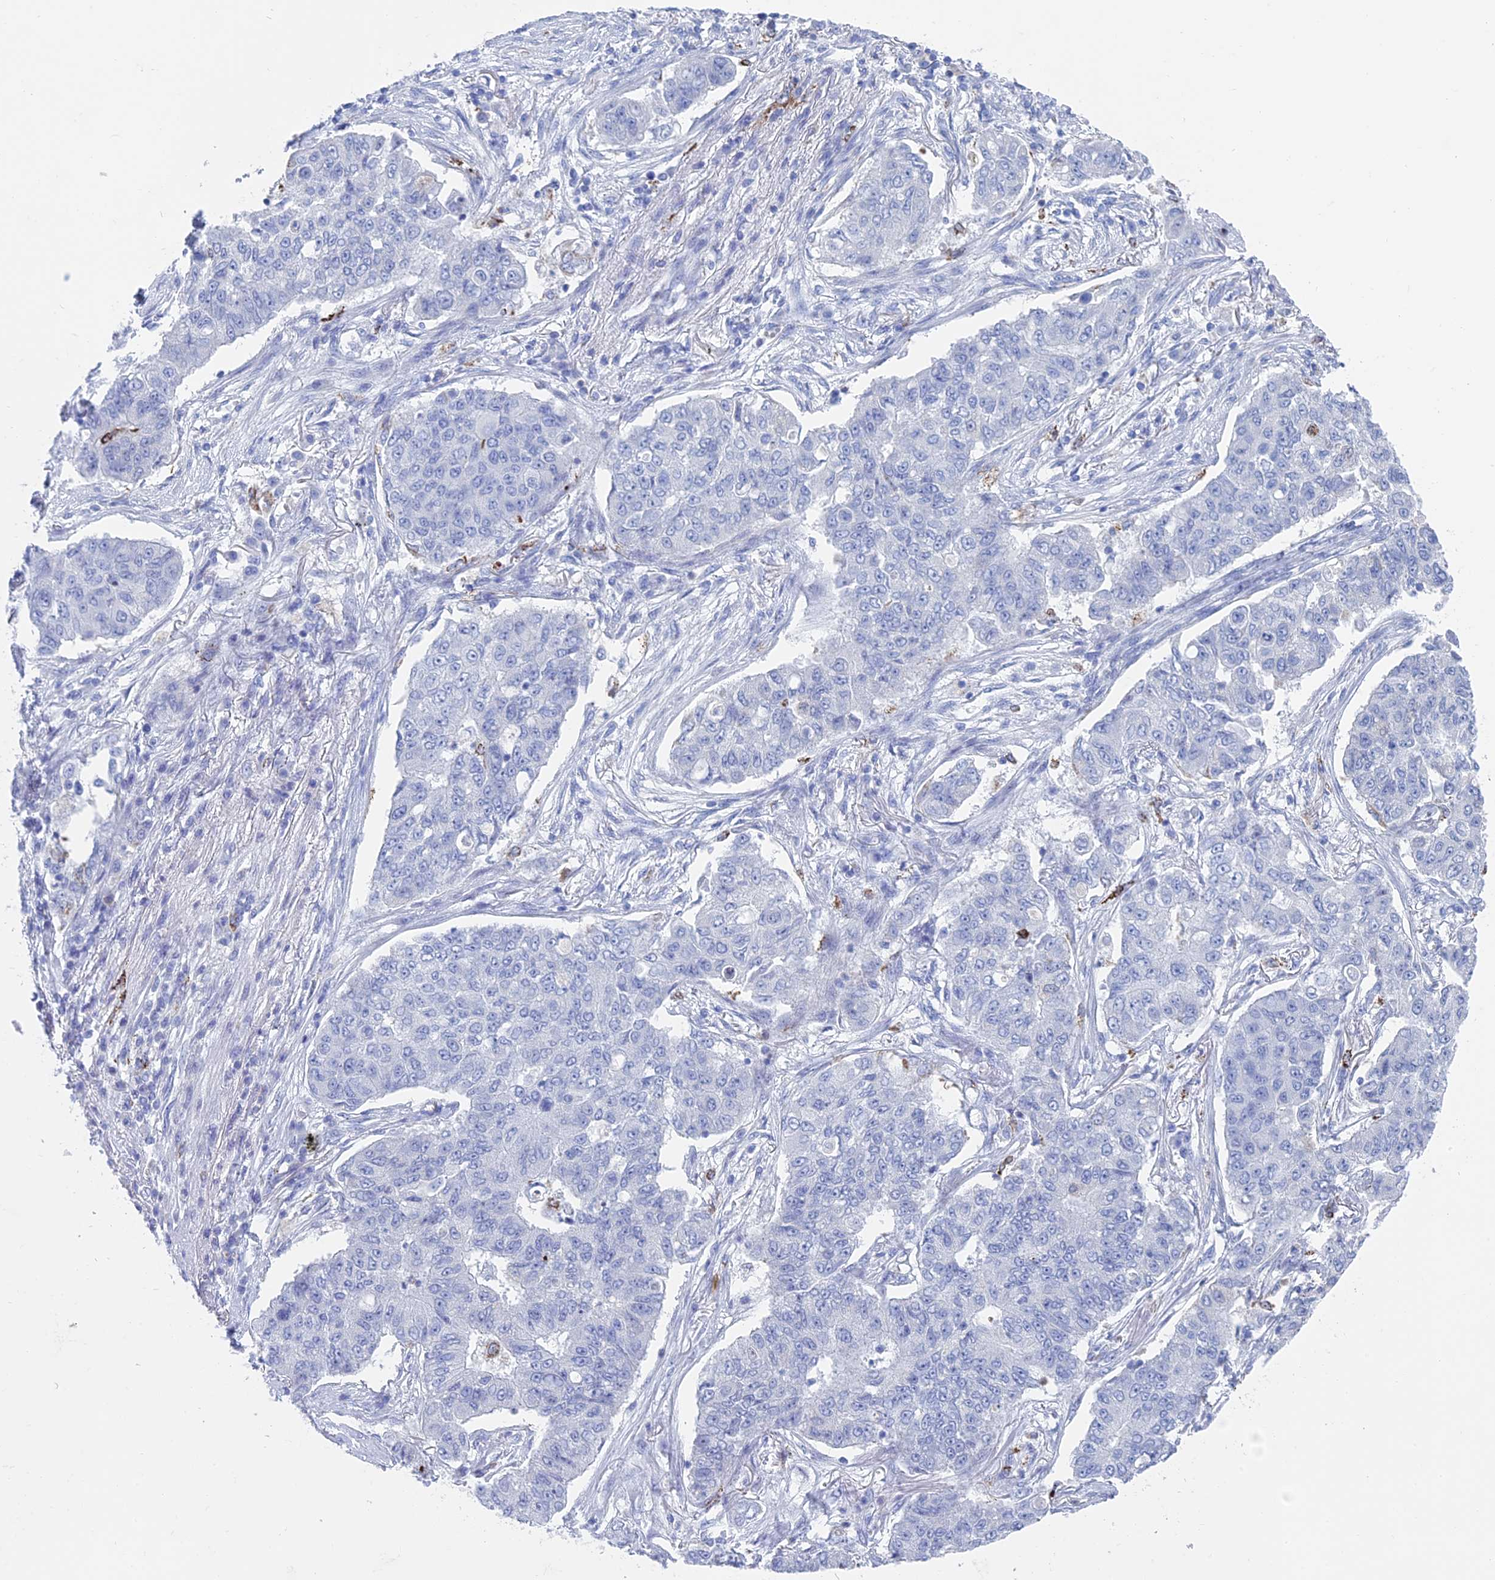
{"staining": {"intensity": "negative", "quantity": "none", "location": "none"}, "tissue": "lung cancer", "cell_type": "Tumor cells", "image_type": "cancer", "snomed": [{"axis": "morphology", "description": "Squamous cell carcinoma, NOS"}, {"axis": "topography", "description": "Lung"}], "caption": "Immunohistochemical staining of squamous cell carcinoma (lung) shows no significant staining in tumor cells.", "gene": "ALMS1", "patient": {"sex": "male", "age": 74}}